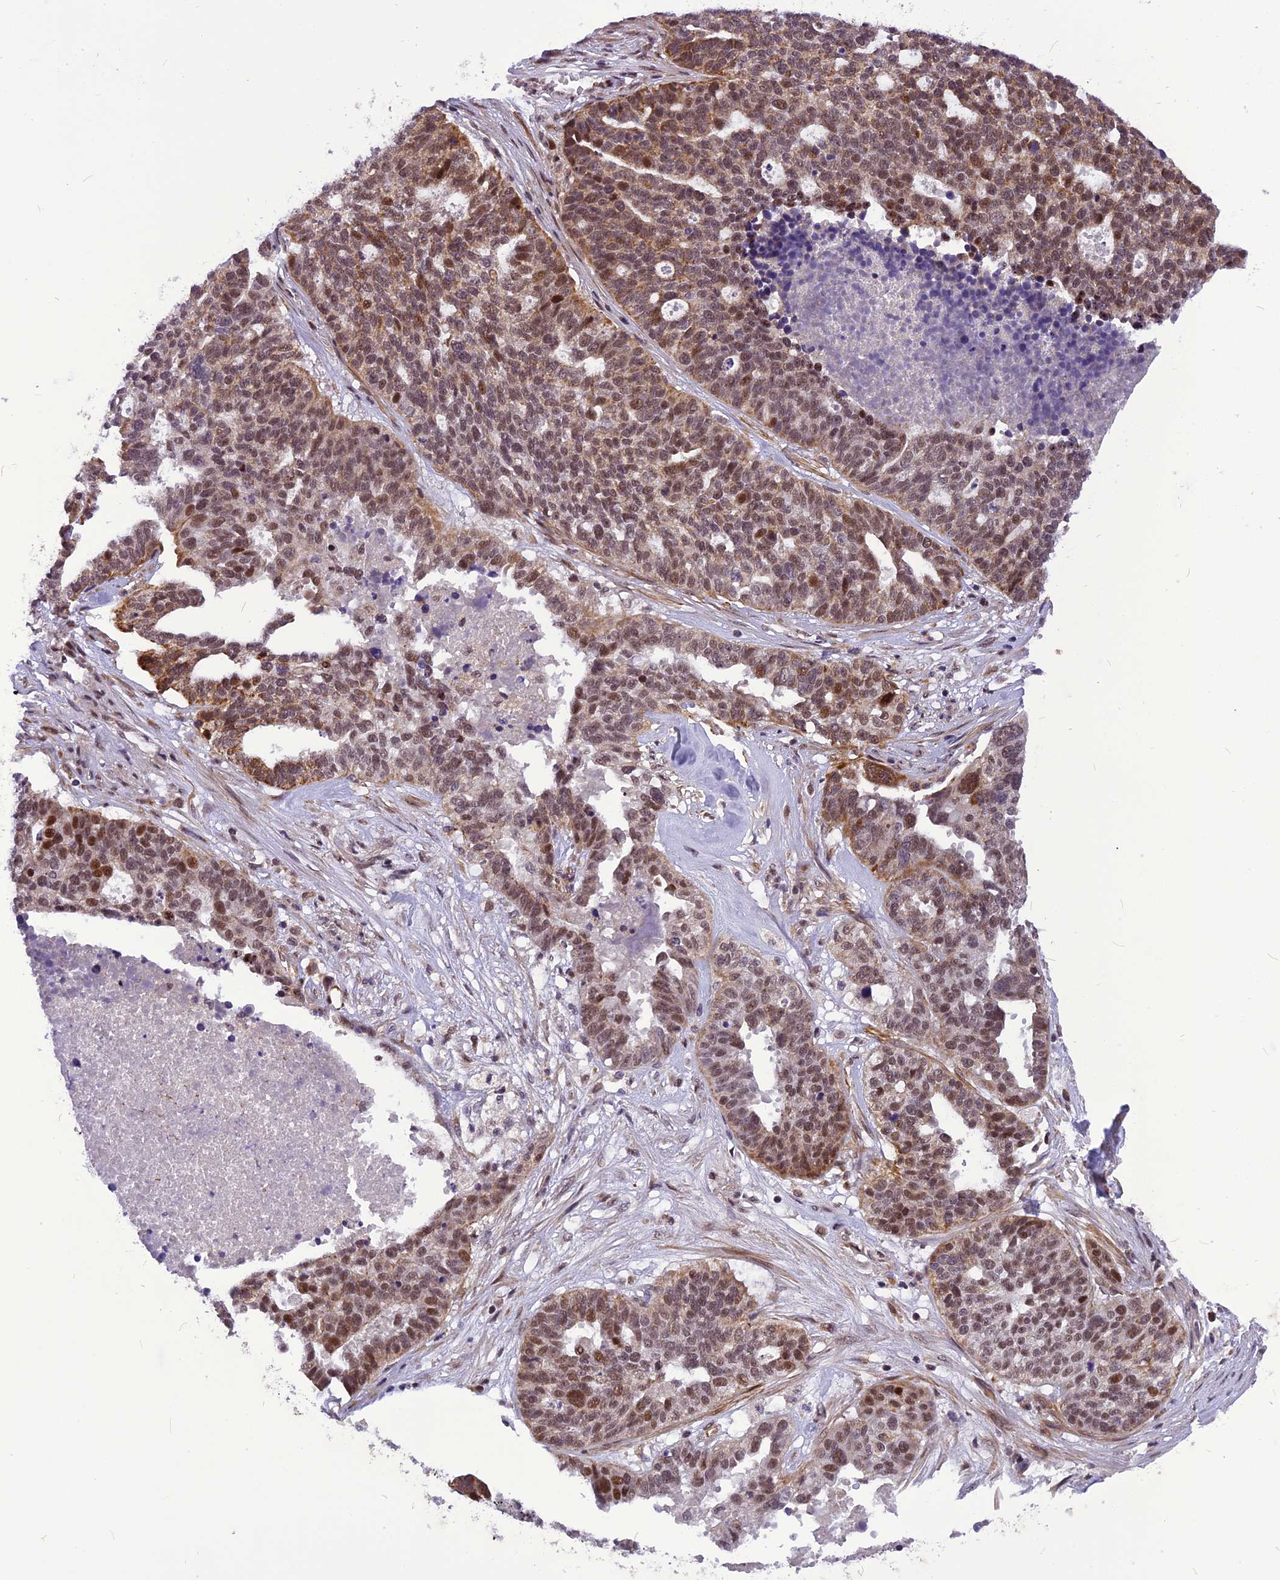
{"staining": {"intensity": "moderate", "quantity": ">75%", "location": "cytoplasmic/membranous,nuclear"}, "tissue": "ovarian cancer", "cell_type": "Tumor cells", "image_type": "cancer", "snomed": [{"axis": "morphology", "description": "Cystadenocarcinoma, serous, NOS"}, {"axis": "topography", "description": "Ovary"}], "caption": "Ovarian serous cystadenocarcinoma stained for a protein exhibits moderate cytoplasmic/membranous and nuclear positivity in tumor cells. The protein of interest is stained brown, and the nuclei are stained in blue (DAB (3,3'-diaminobenzidine) IHC with brightfield microscopy, high magnification).", "gene": "CMC1", "patient": {"sex": "female", "age": 59}}